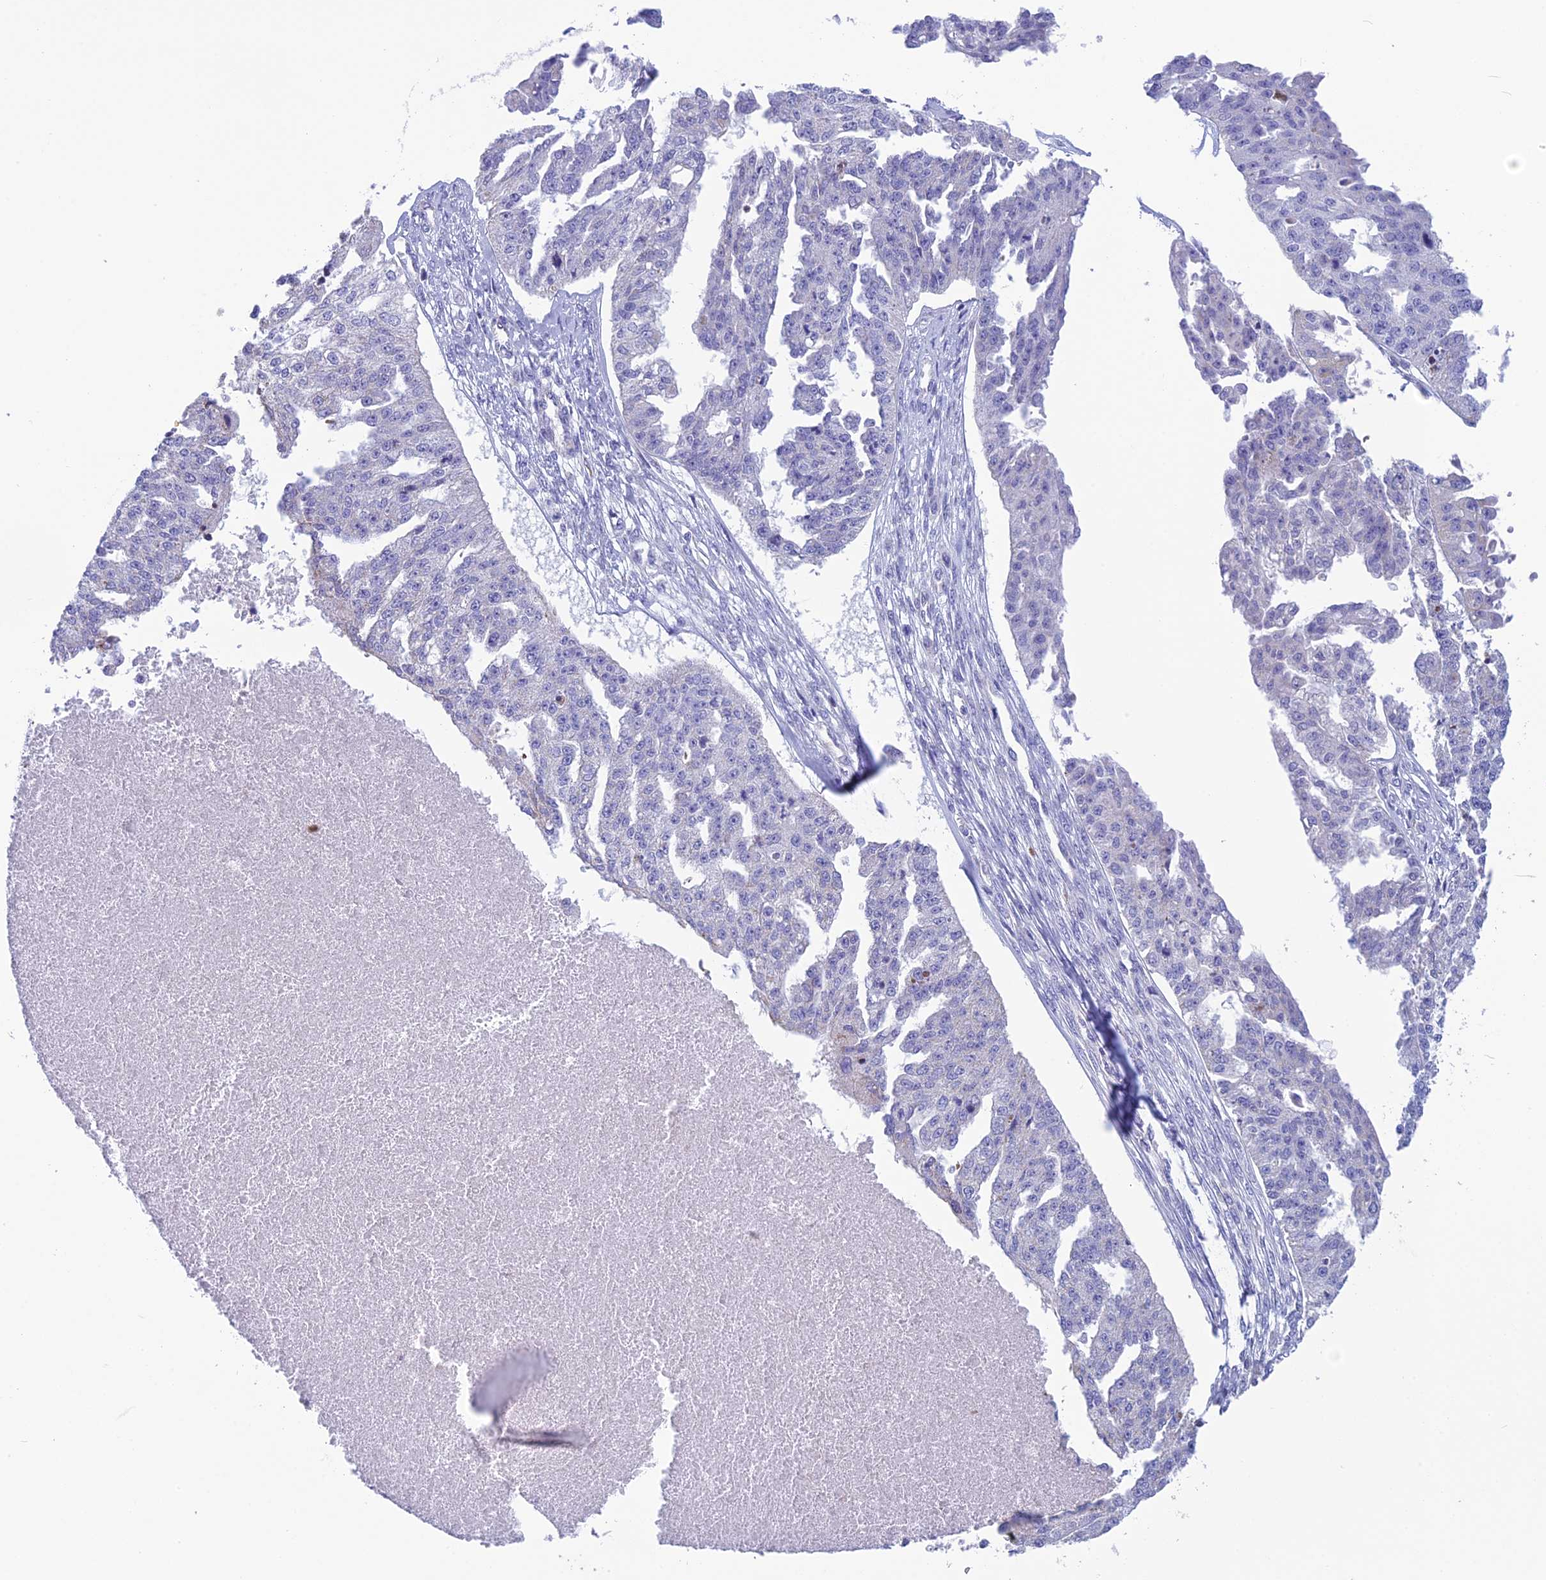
{"staining": {"intensity": "negative", "quantity": "none", "location": "none"}, "tissue": "ovarian cancer", "cell_type": "Tumor cells", "image_type": "cancer", "snomed": [{"axis": "morphology", "description": "Cystadenocarcinoma, serous, NOS"}, {"axis": "topography", "description": "Ovary"}], "caption": "This is a histopathology image of immunohistochemistry (IHC) staining of ovarian serous cystadenocarcinoma, which shows no expression in tumor cells.", "gene": "POMGNT1", "patient": {"sex": "female", "age": 58}}